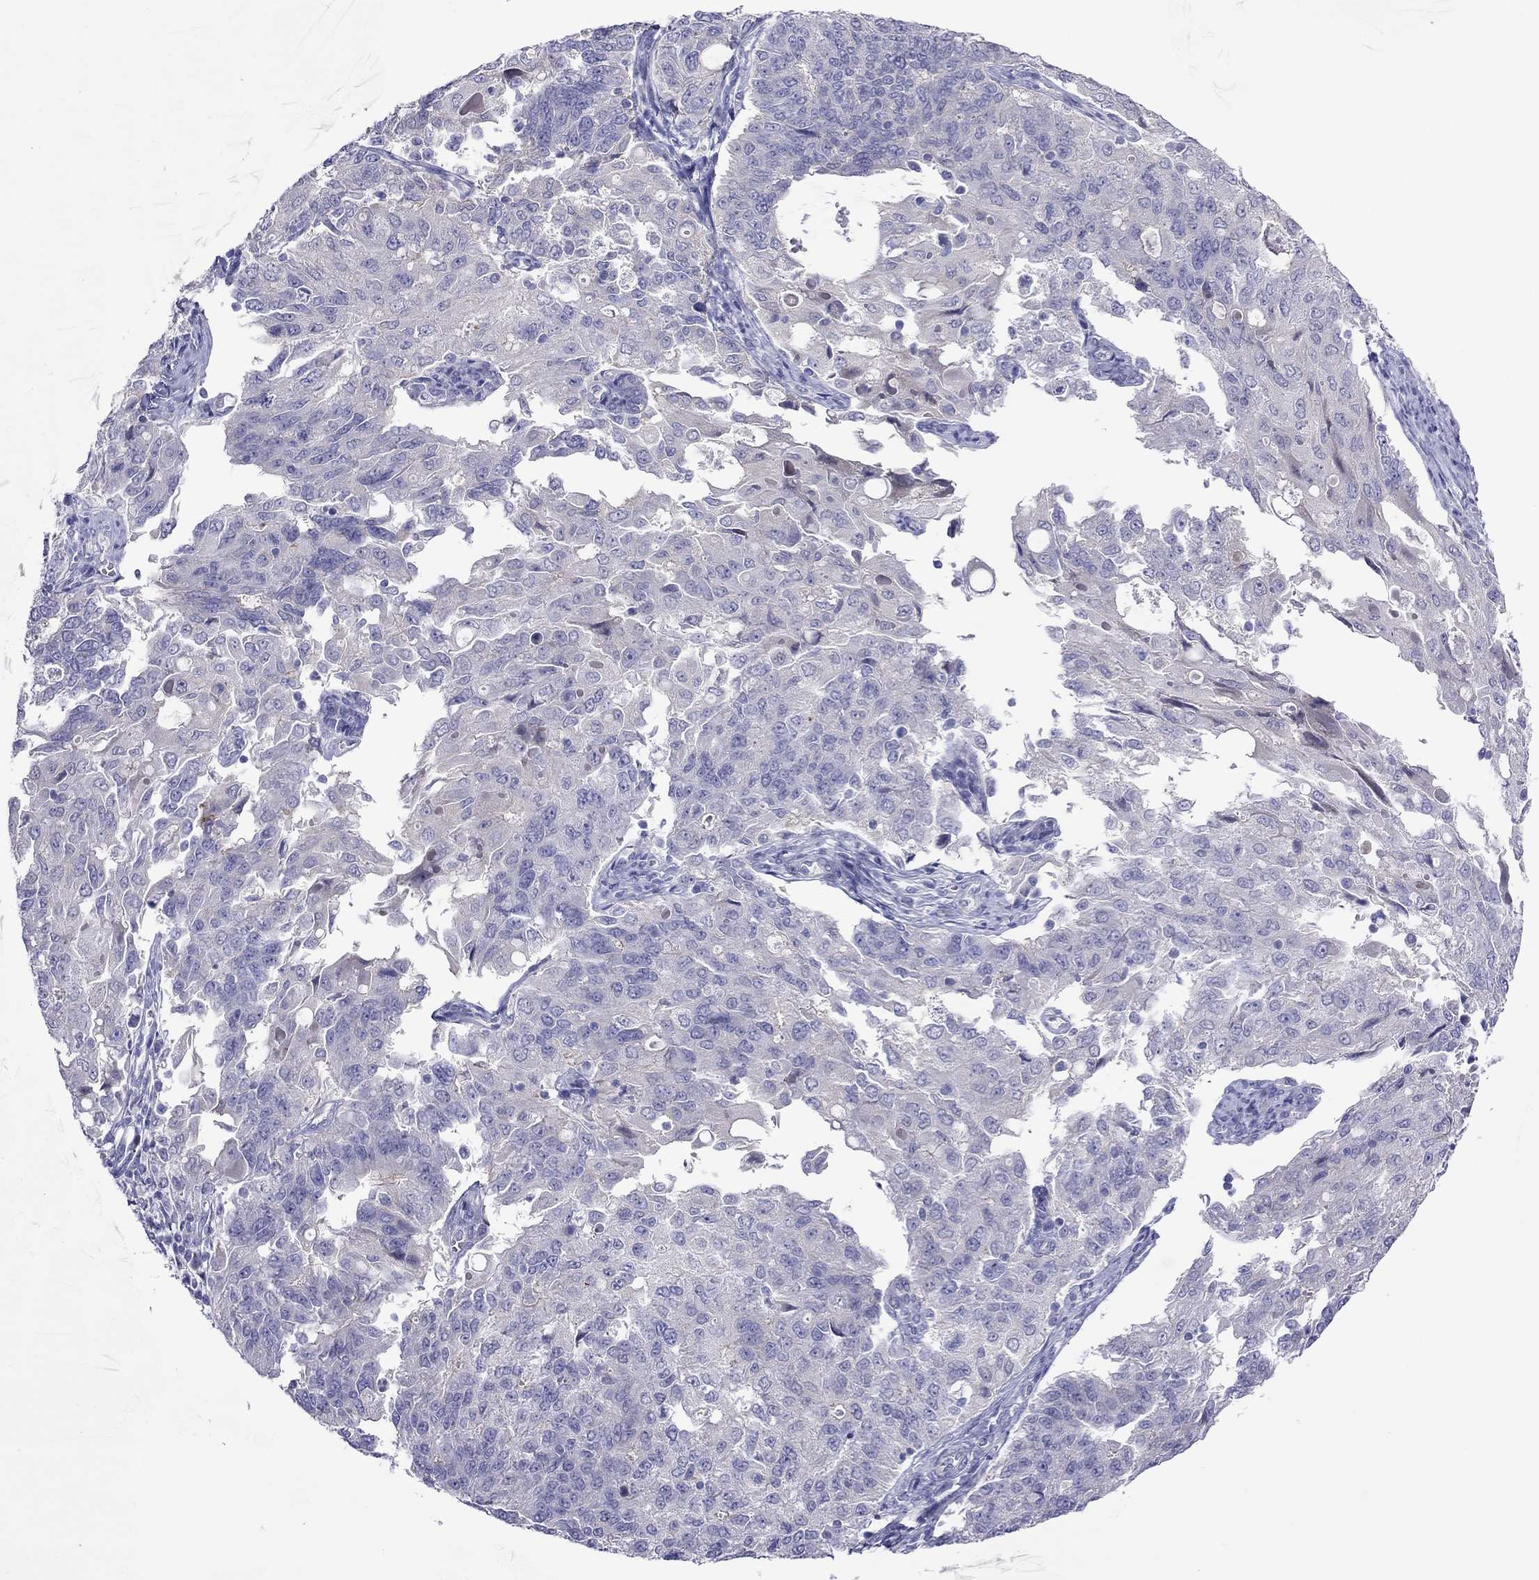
{"staining": {"intensity": "negative", "quantity": "none", "location": "none"}, "tissue": "endometrial cancer", "cell_type": "Tumor cells", "image_type": "cancer", "snomed": [{"axis": "morphology", "description": "Adenocarcinoma, NOS"}, {"axis": "topography", "description": "Endometrium"}], "caption": "Histopathology image shows no protein staining in tumor cells of endometrial cancer tissue.", "gene": "MGAT4C", "patient": {"sex": "female", "age": 43}}